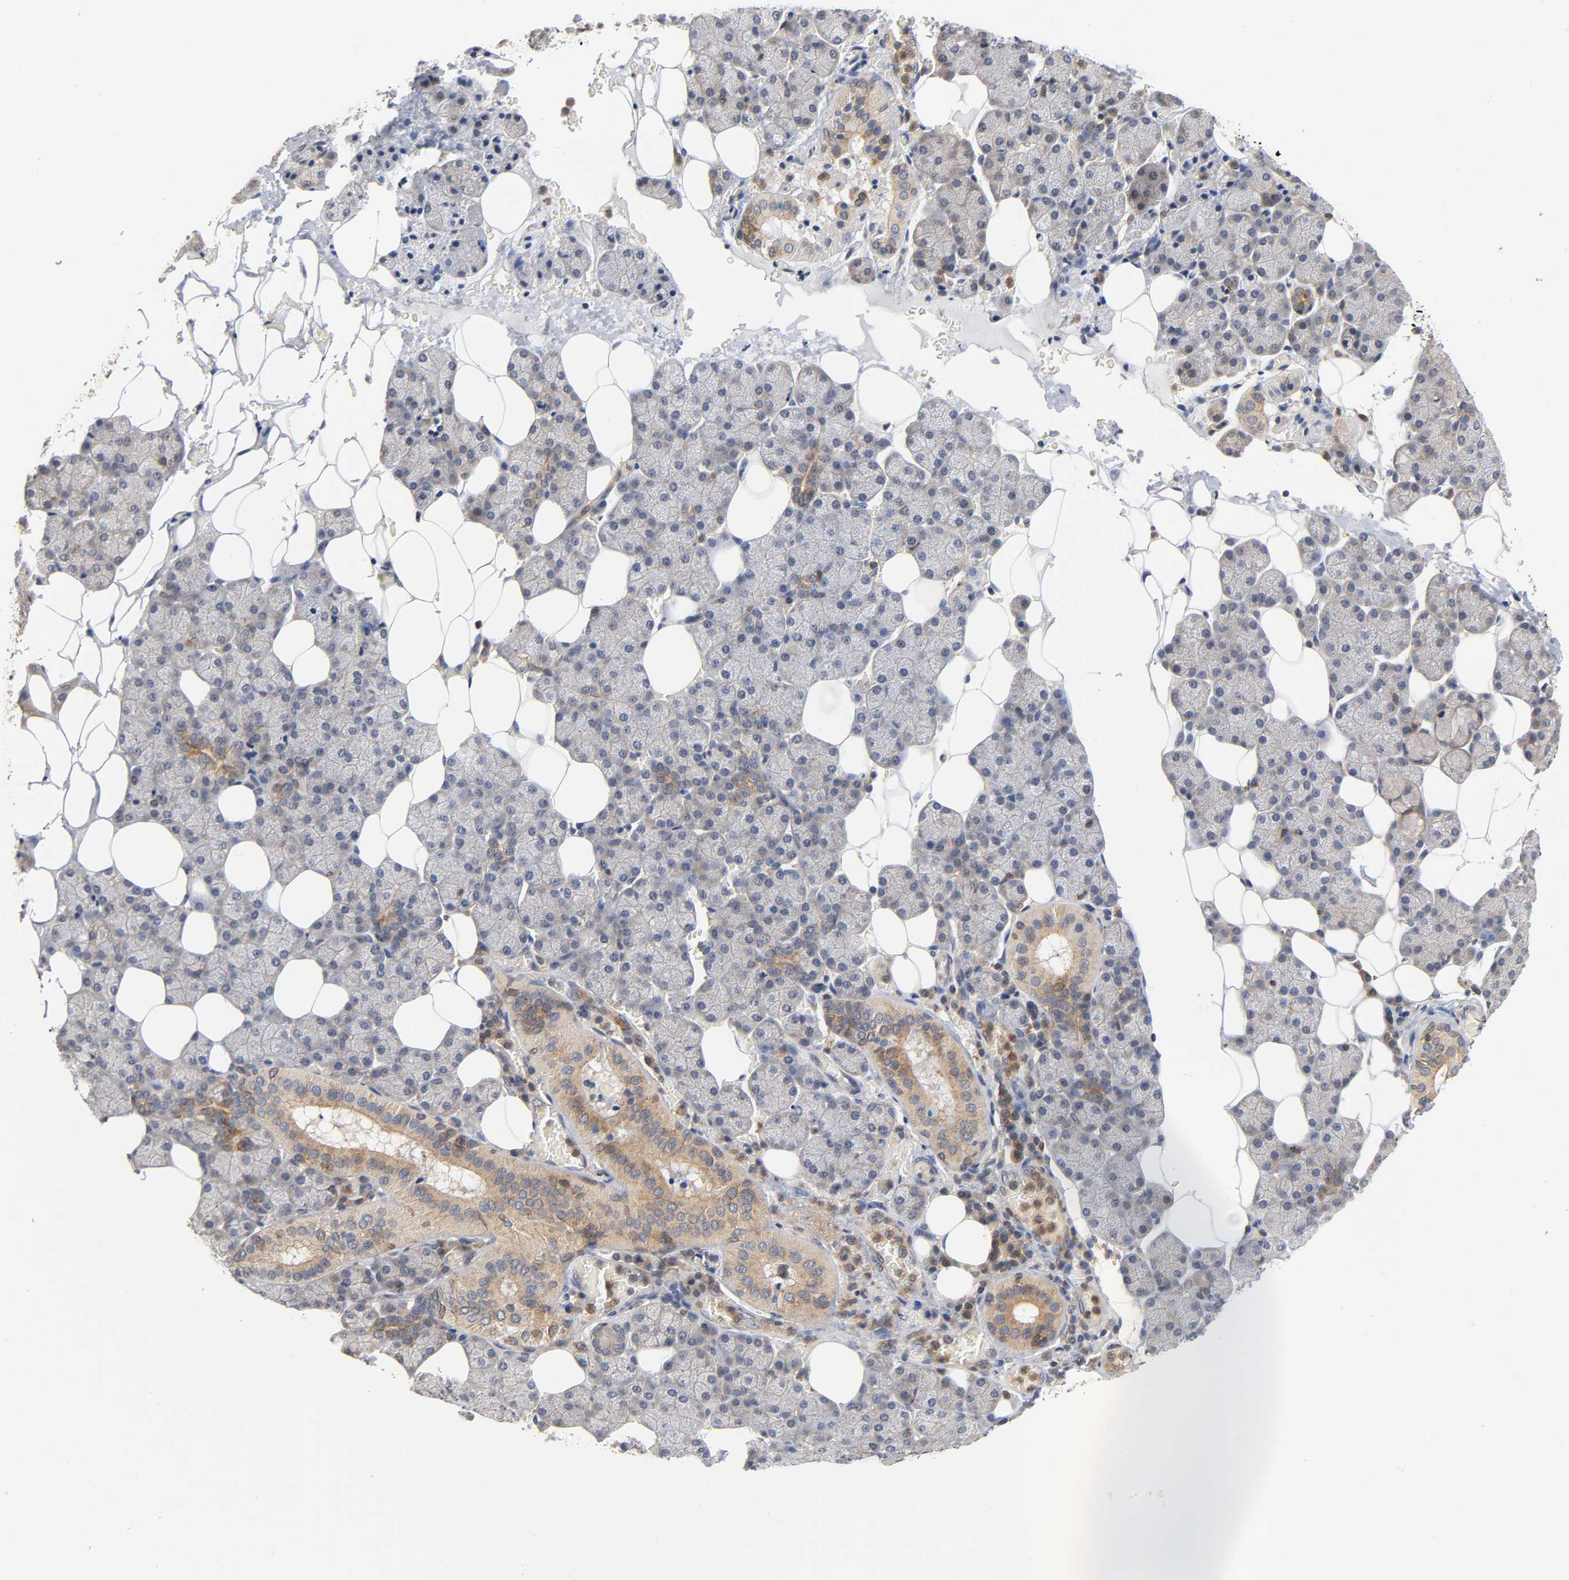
{"staining": {"intensity": "weak", "quantity": "<25%", "location": "cytoplasmic/membranous"}, "tissue": "salivary gland", "cell_type": "Glandular cells", "image_type": "normal", "snomed": [{"axis": "morphology", "description": "Normal tissue, NOS"}, {"axis": "topography", "description": "Lymph node"}, {"axis": "topography", "description": "Salivary gland"}], "caption": "The image exhibits no staining of glandular cells in unremarkable salivary gland. (Brightfield microscopy of DAB (3,3'-diaminobenzidine) immunohistochemistry at high magnification).", "gene": "ACTR2", "patient": {"sex": "male", "age": 8}}